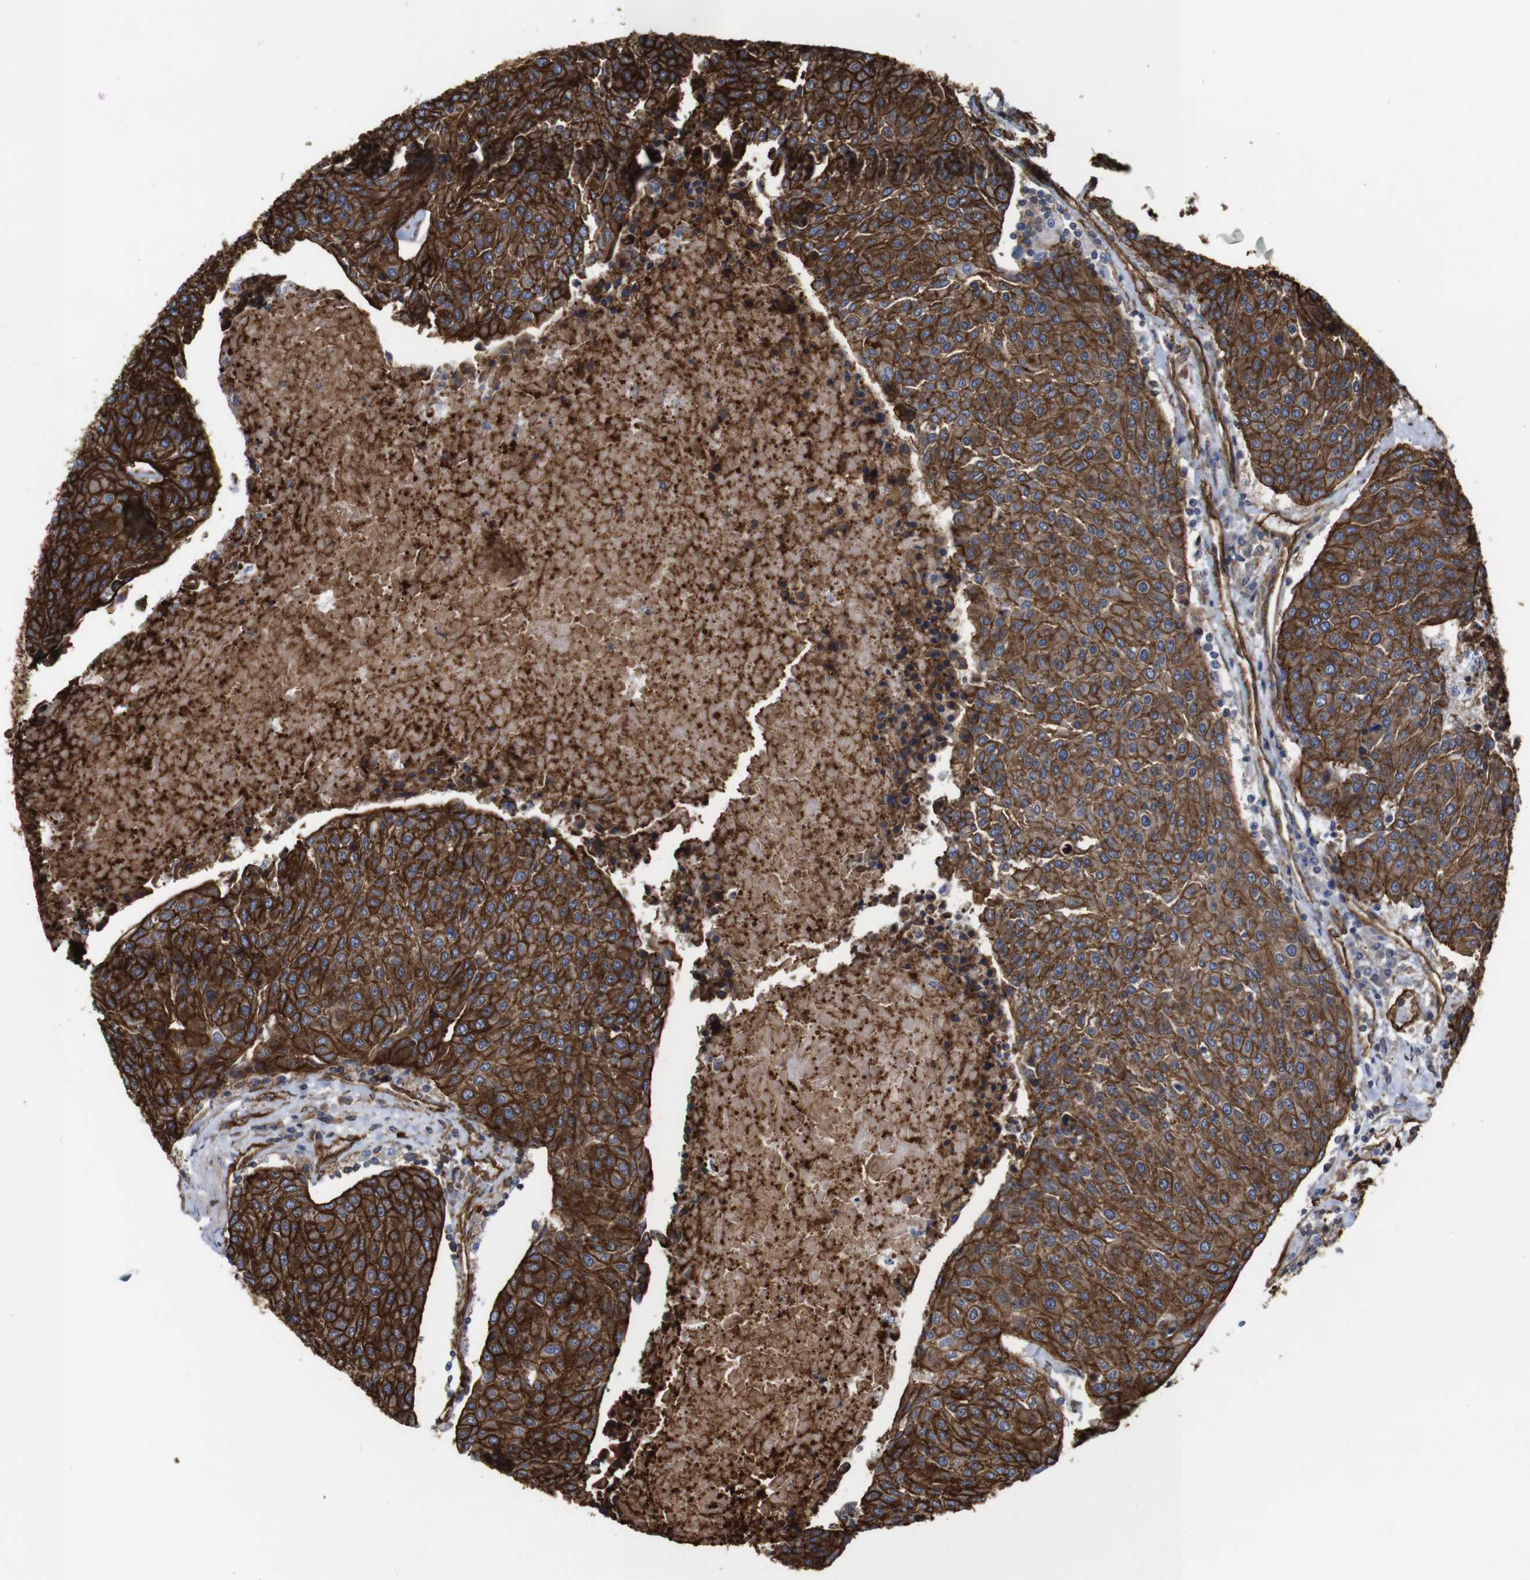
{"staining": {"intensity": "strong", "quantity": ">75%", "location": "cytoplasmic/membranous"}, "tissue": "urothelial cancer", "cell_type": "Tumor cells", "image_type": "cancer", "snomed": [{"axis": "morphology", "description": "Urothelial carcinoma, High grade"}, {"axis": "topography", "description": "Urinary bladder"}], "caption": "Immunohistochemistry of human high-grade urothelial carcinoma displays high levels of strong cytoplasmic/membranous staining in approximately >75% of tumor cells. The staining is performed using DAB (3,3'-diaminobenzidine) brown chromogen to label protein expression. The nuclei are counter-stained blue using hematoxylin.", "gene": "SPTBN1", "patient": {"sex": "female", "age": 85}}